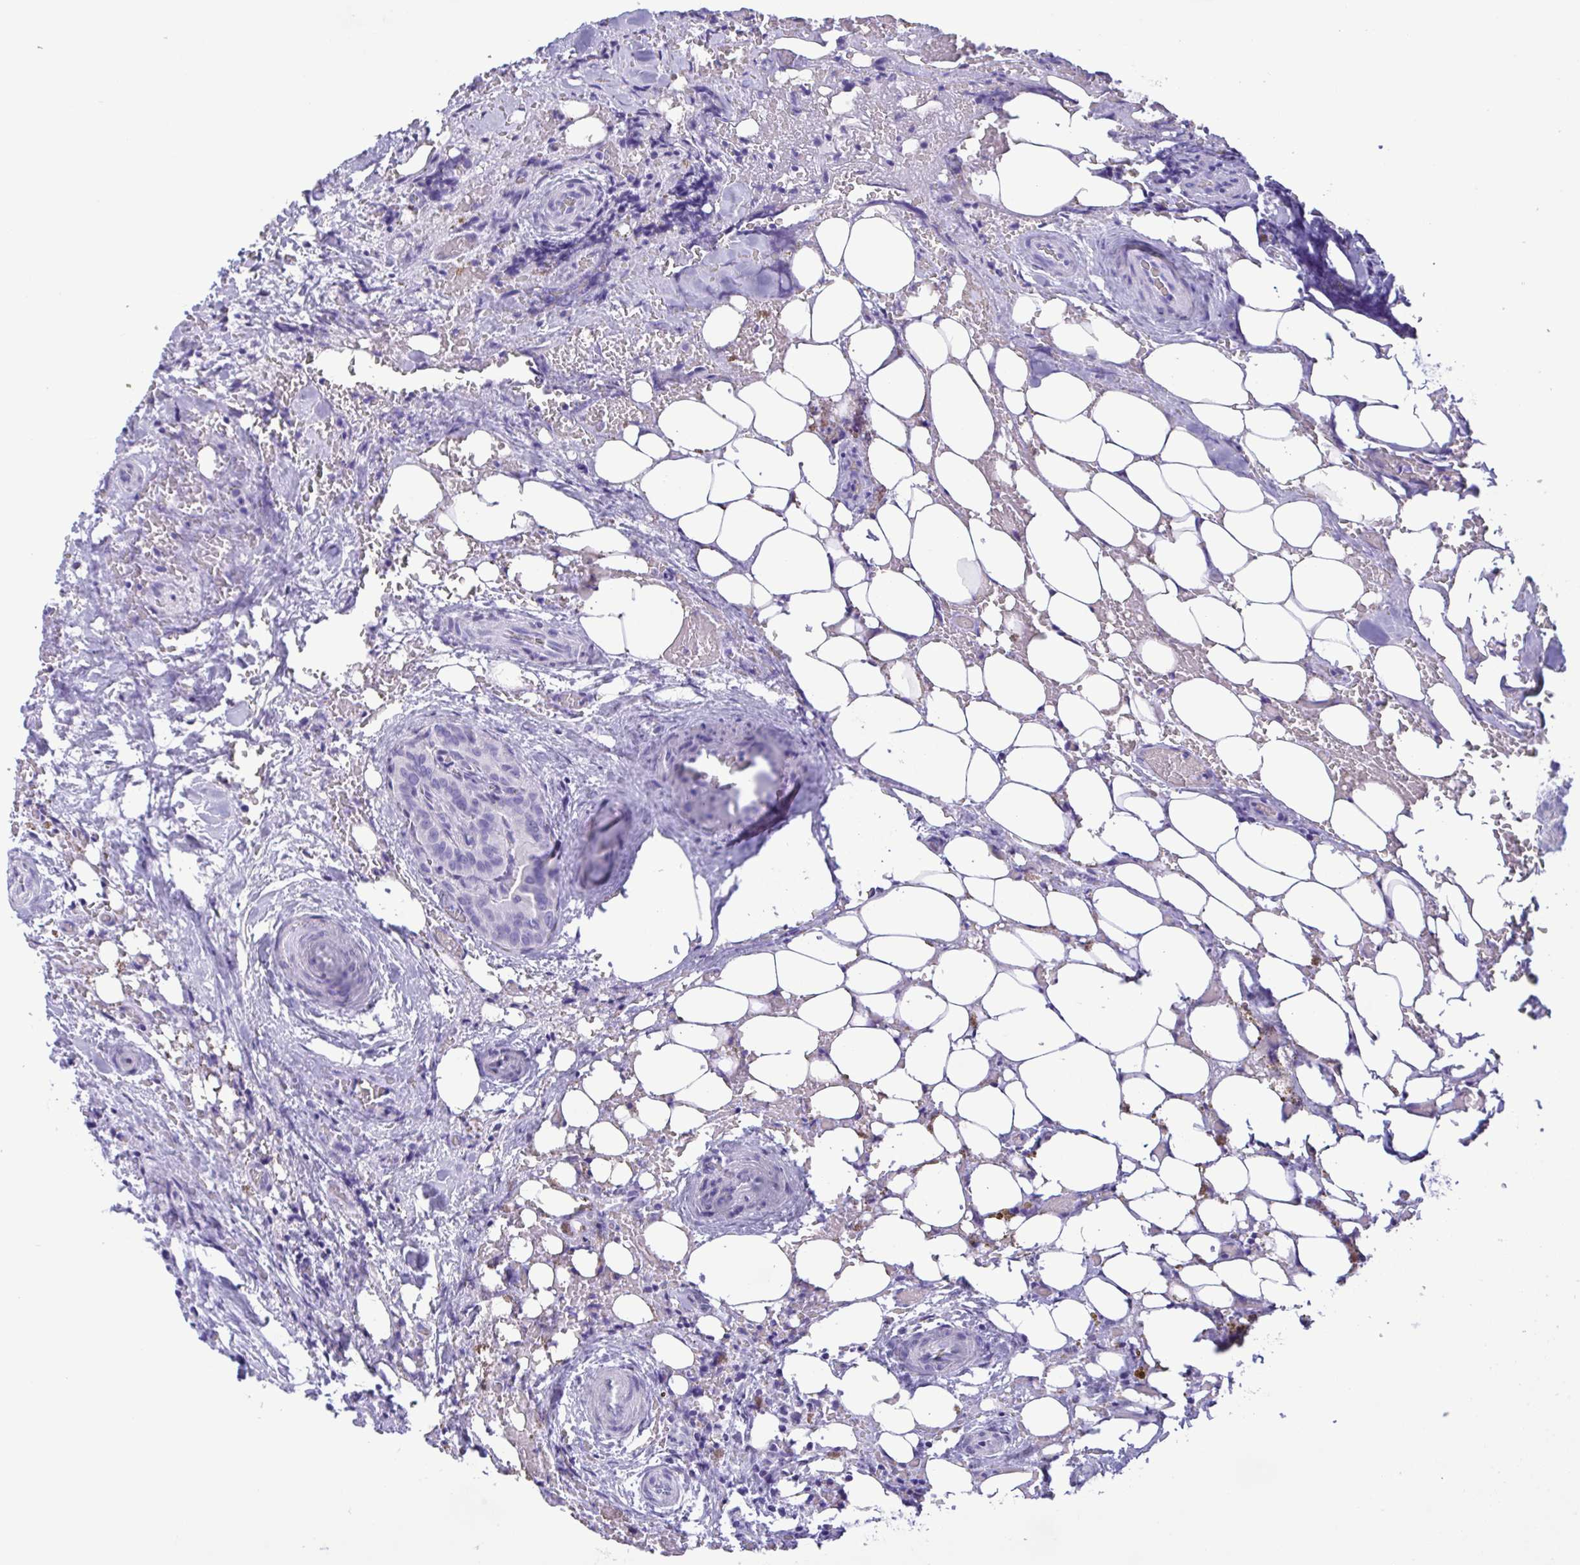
{"staining": {"intensity": "negative", "quantity": "none", "location": "none"}, "tissue": "thyroid cancer", "cell_type": "Tumor cells", "image_type": "cancer", "snomed": [{"axis": "morphology", "description": "Papillary adenocarcinoma, NOS"}, {"axis": "topography", "description": "Thyroid gland"}], "caption": "Immunohistochemistry (IHC) image of thyroid cancer (papillary adenocarcinoma) stained for a protein (brown), which shows no staining in tumor cells.", "gene": "TSPY2", "patient": {"sex": "male", "age": 61}}